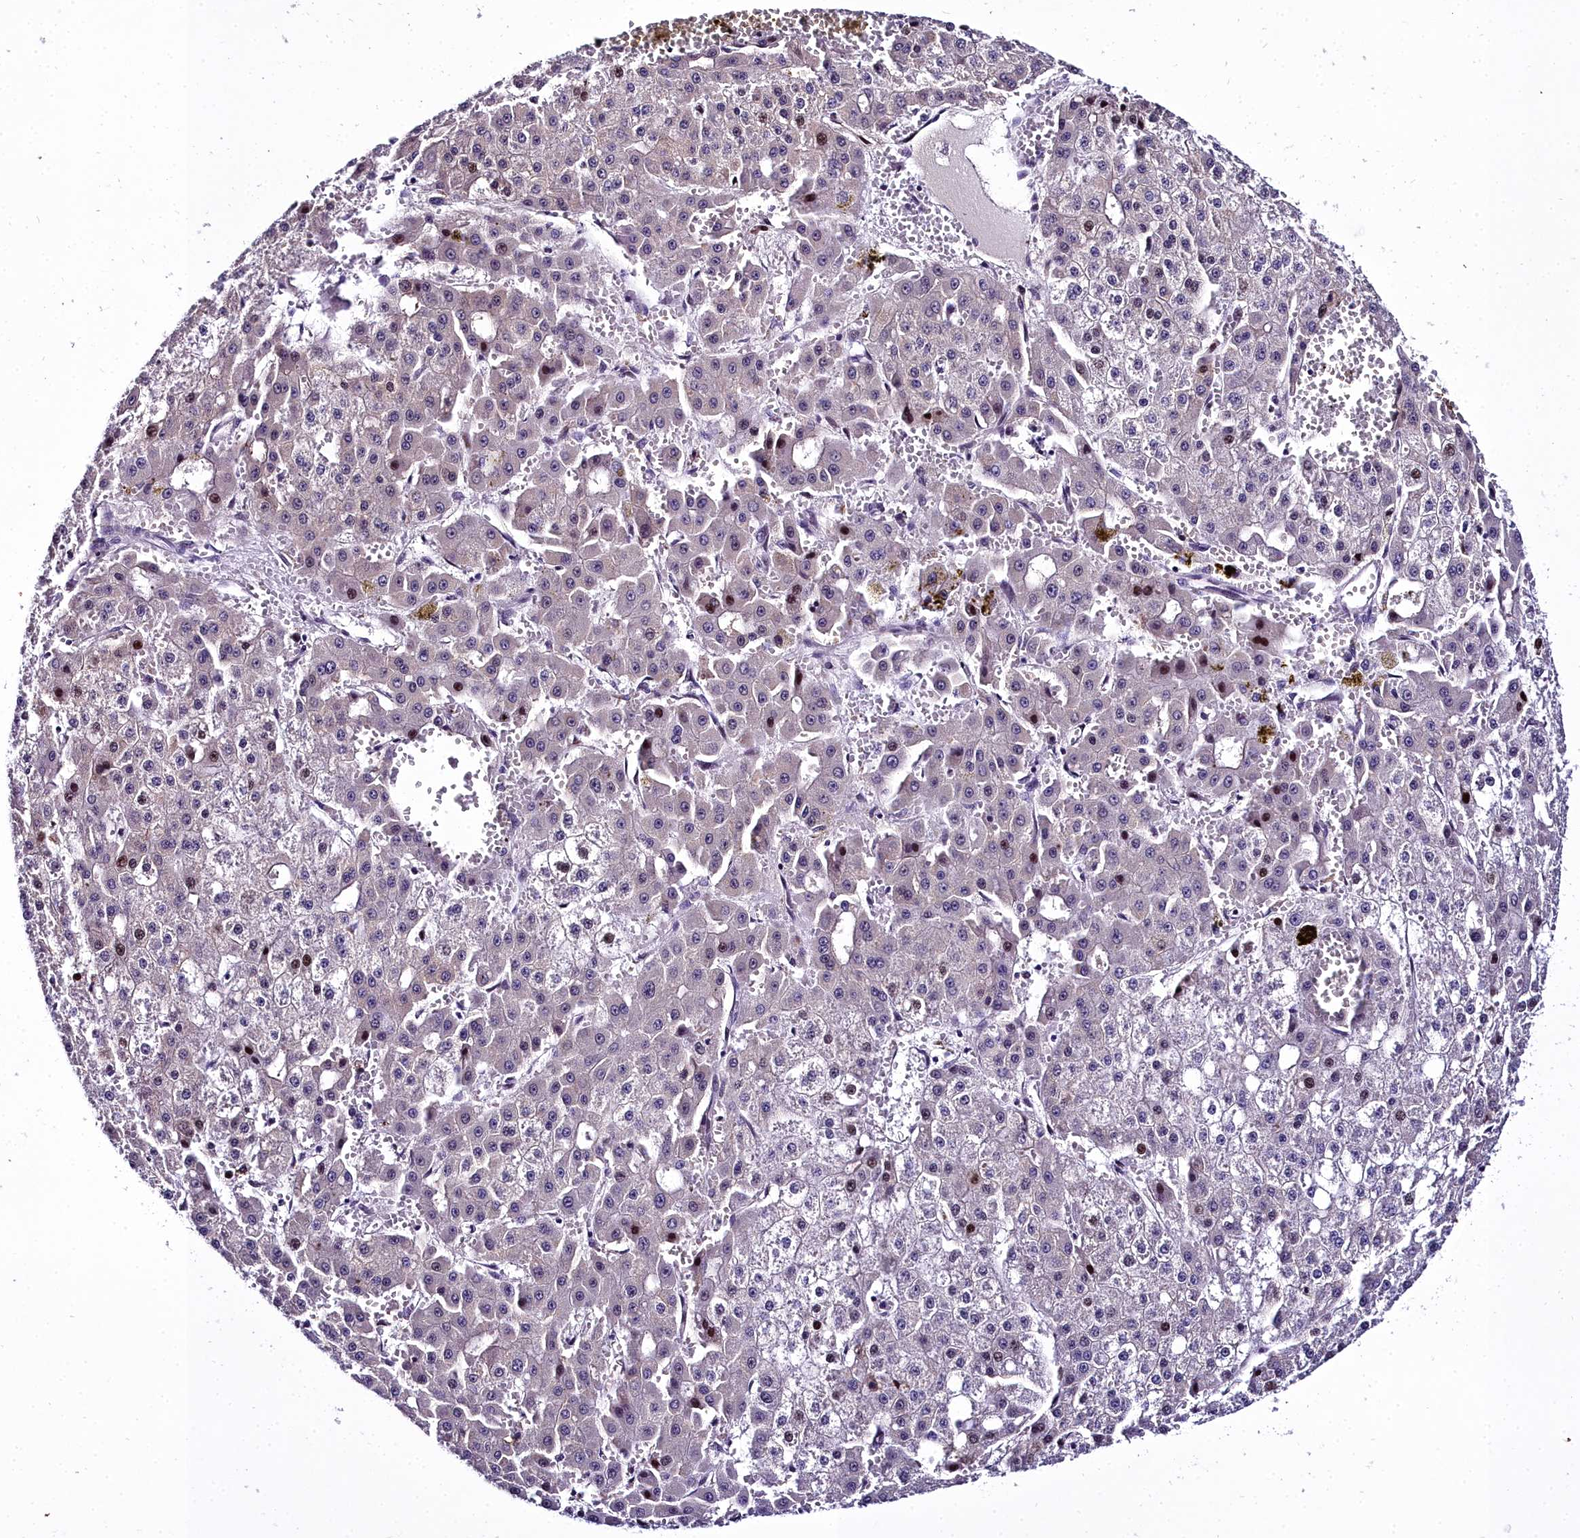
{"staining": {"intensity": "moderate", "quantity": "<25%", "location": "cytoplasmic/membranous,nuclear"}, "tissue": "liver cancer", "cell_type": "Tumor cells", "image_type": "cancer", "snomed": [{"axis": "morphology", "description": "Carcinoma, Hepatocellular, NOS"}, {"axis": "topography", "description": "Liver"}], "caption": "A micrograph showing moderate cytoplasmic/membranous and nuclear expression in about <25% of tumor cells in liver cancer (hepatocellular carcinoma), as visualized by brown immunohistochemical staining.", "gene": "TRIML2", "patient": {"sex": "male", "age": 47}}